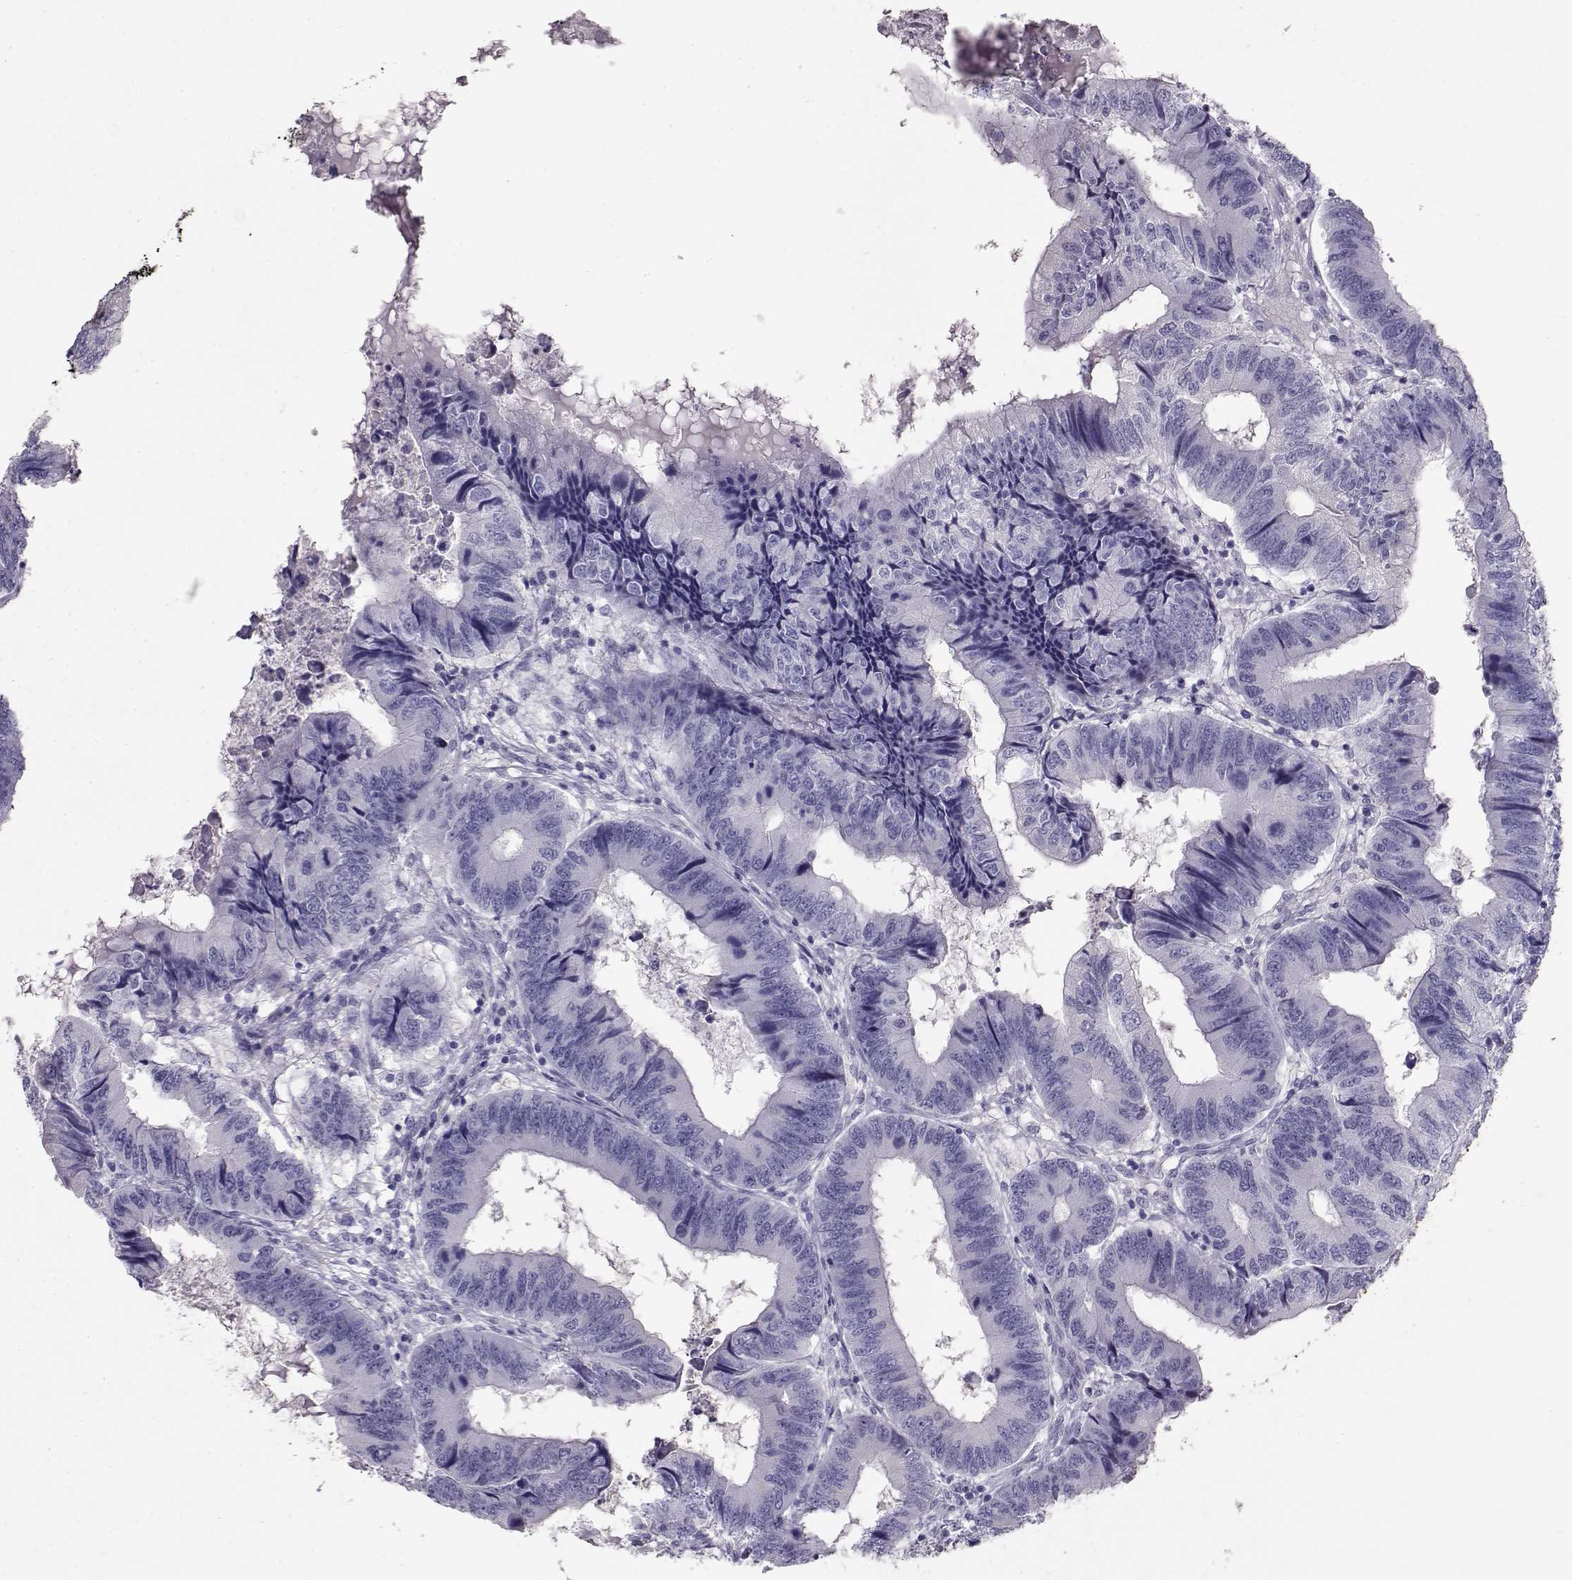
{"staining": {"intensity": "negative", "quantity": "none", "location": "none"}, "tissue": "colorectal cancer", "cell_type": "Tumor cells", "image_type": "cancer", "snomed": [{"axis": "morphology", "description": "Adenocarcinoma, NOS"}, {"axis": "topography", "description": "Colon"}], "caption": "High magnification brightfield microscopy of adenocarcinoma (colorectal) stained with DAB (3,3'-diaminobenzidine) (brown) and counterstained with hematoxylin (blue): tumor cells show no significant expression.", "gene": "RD3", "patient": {"sex": "male", "age": 53}}